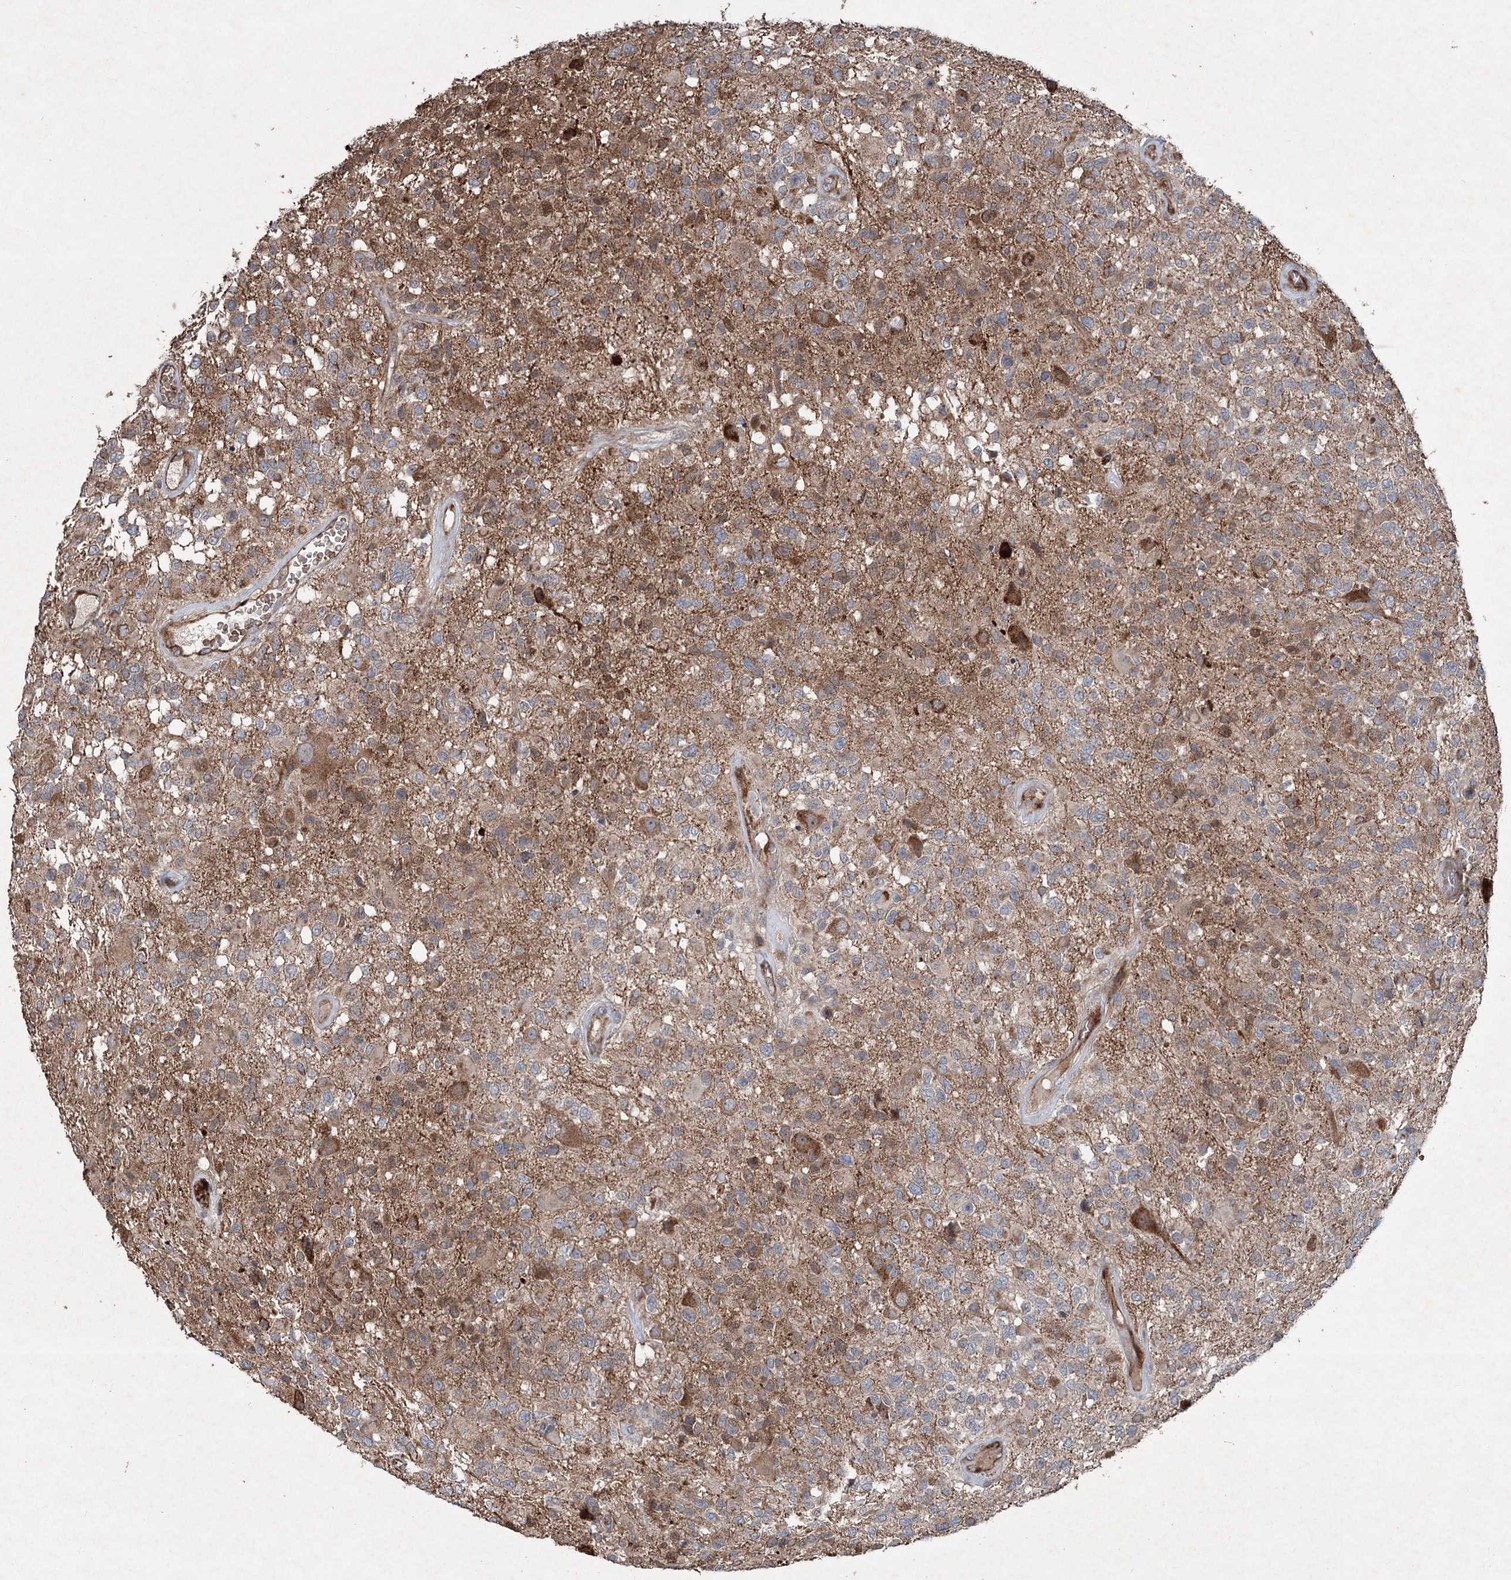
{"staining": {"intensity": "weak", "quantity": "<25%", "location": "cytoplasmic/membranous"}, "tissue": "glioma", "cell_type": "Tumor cells", "image_type": "cancer", "snomed": [{"axis": "morphology", "description": "Glioma, malignant, High grade"}, {"axis": "morphology", "description": "Glioblastoma, NOS"}, {"axis": "topography", "description": "Brain"}], "caption": "A high-resolution micrograph shows immunohistochemistry (IHC) staining of malignant glioma (high-grade), which reveals no significant staining in tumor cells.", "gene": "SERINC5", "patient": {"sex": "male", "age": 60}}